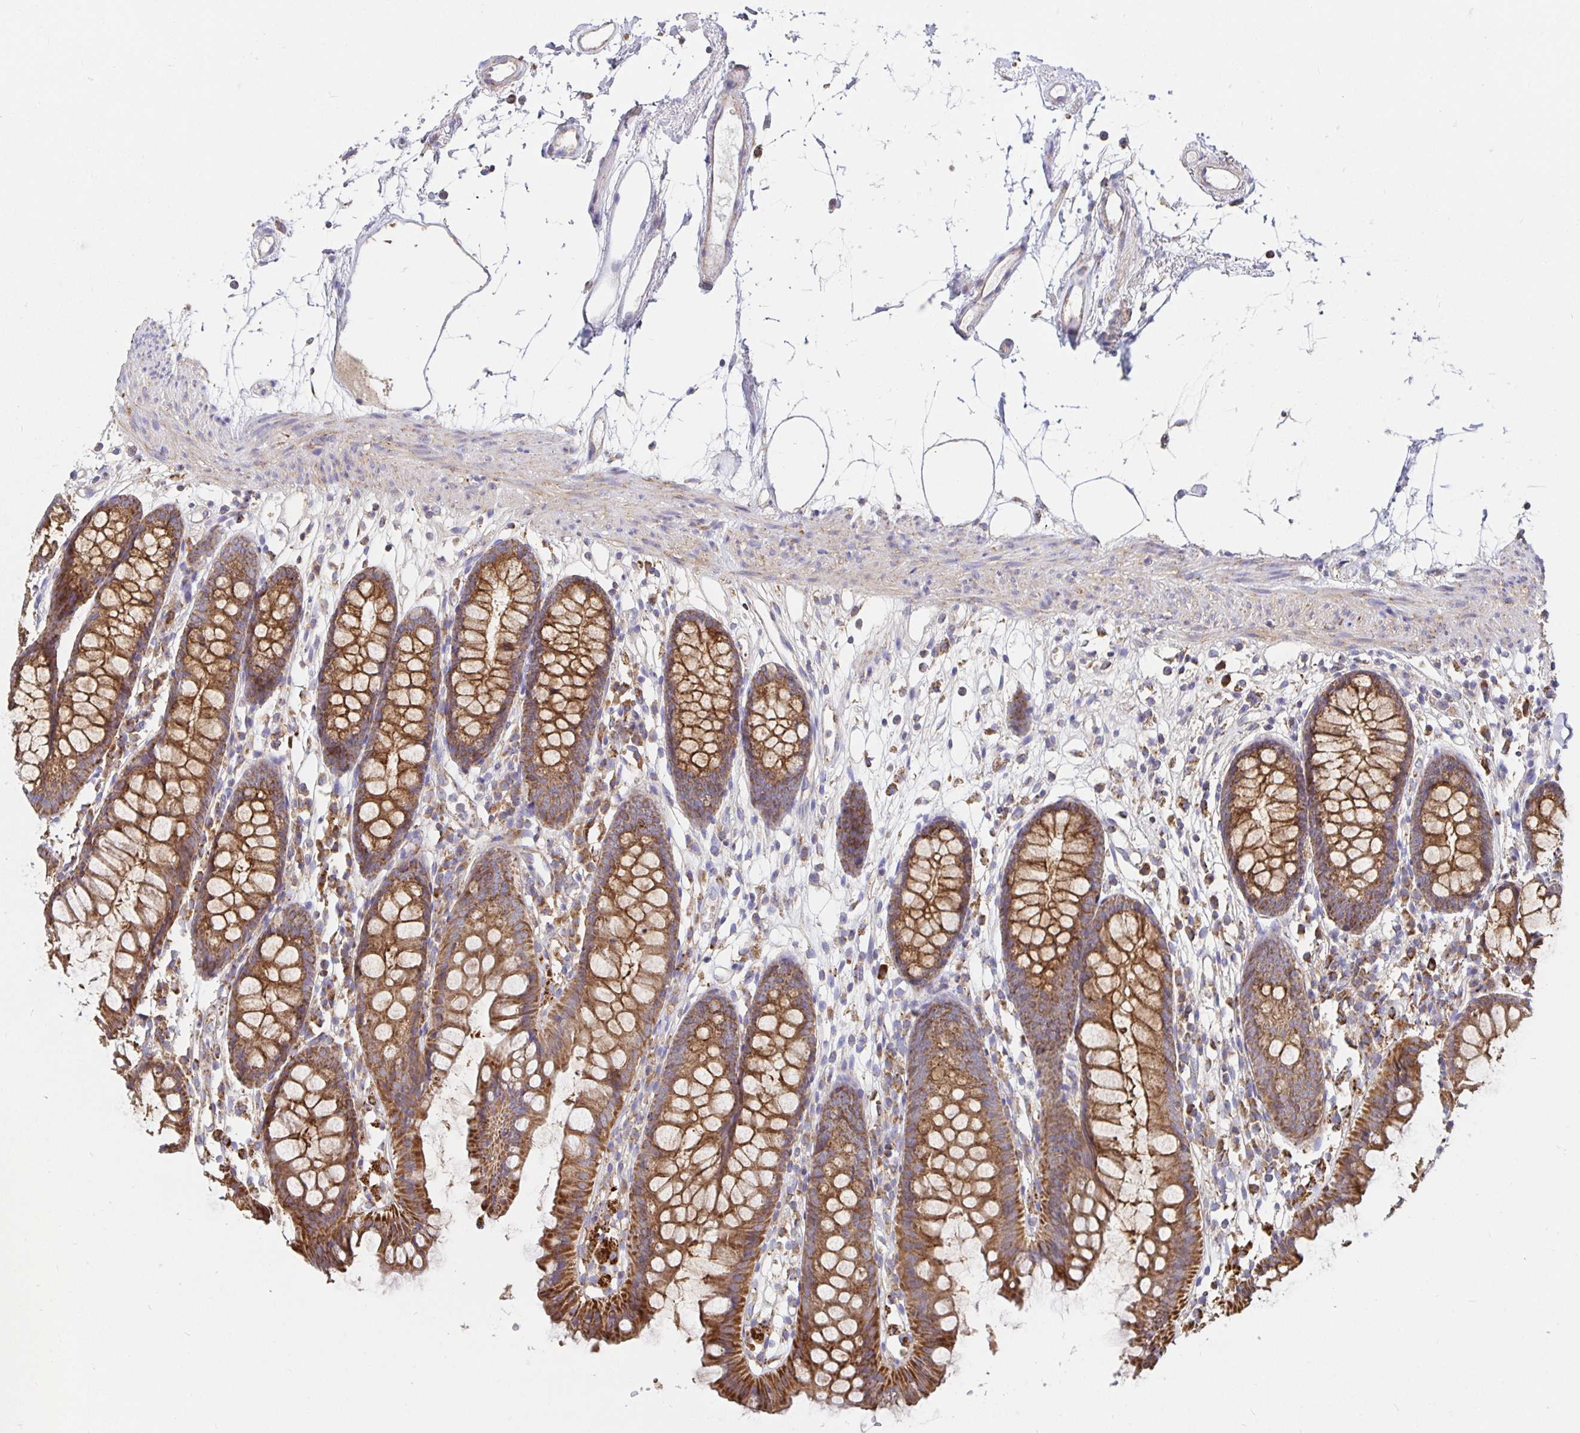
{"staining": {"intensity": "weak", "quantity": ">75%", "location": "cytoplasmic/membranous"}, "tissue": "colon", "cell_type": "Endothelial cells", "image_type": "normal", "snomed": [{"axis": "morphology", "description": "Normal tissue, NOS"}, {"axis": "topography", "description": "Colon"}], "caption": "Colon stained with DAB immunohistochemistry exhibits low levels of weak cytoplasmic/membranous positivity in about >75% of endothelial cells.", "gene": "PRDX3", "patient": {"sex": "female", "age": 84}}